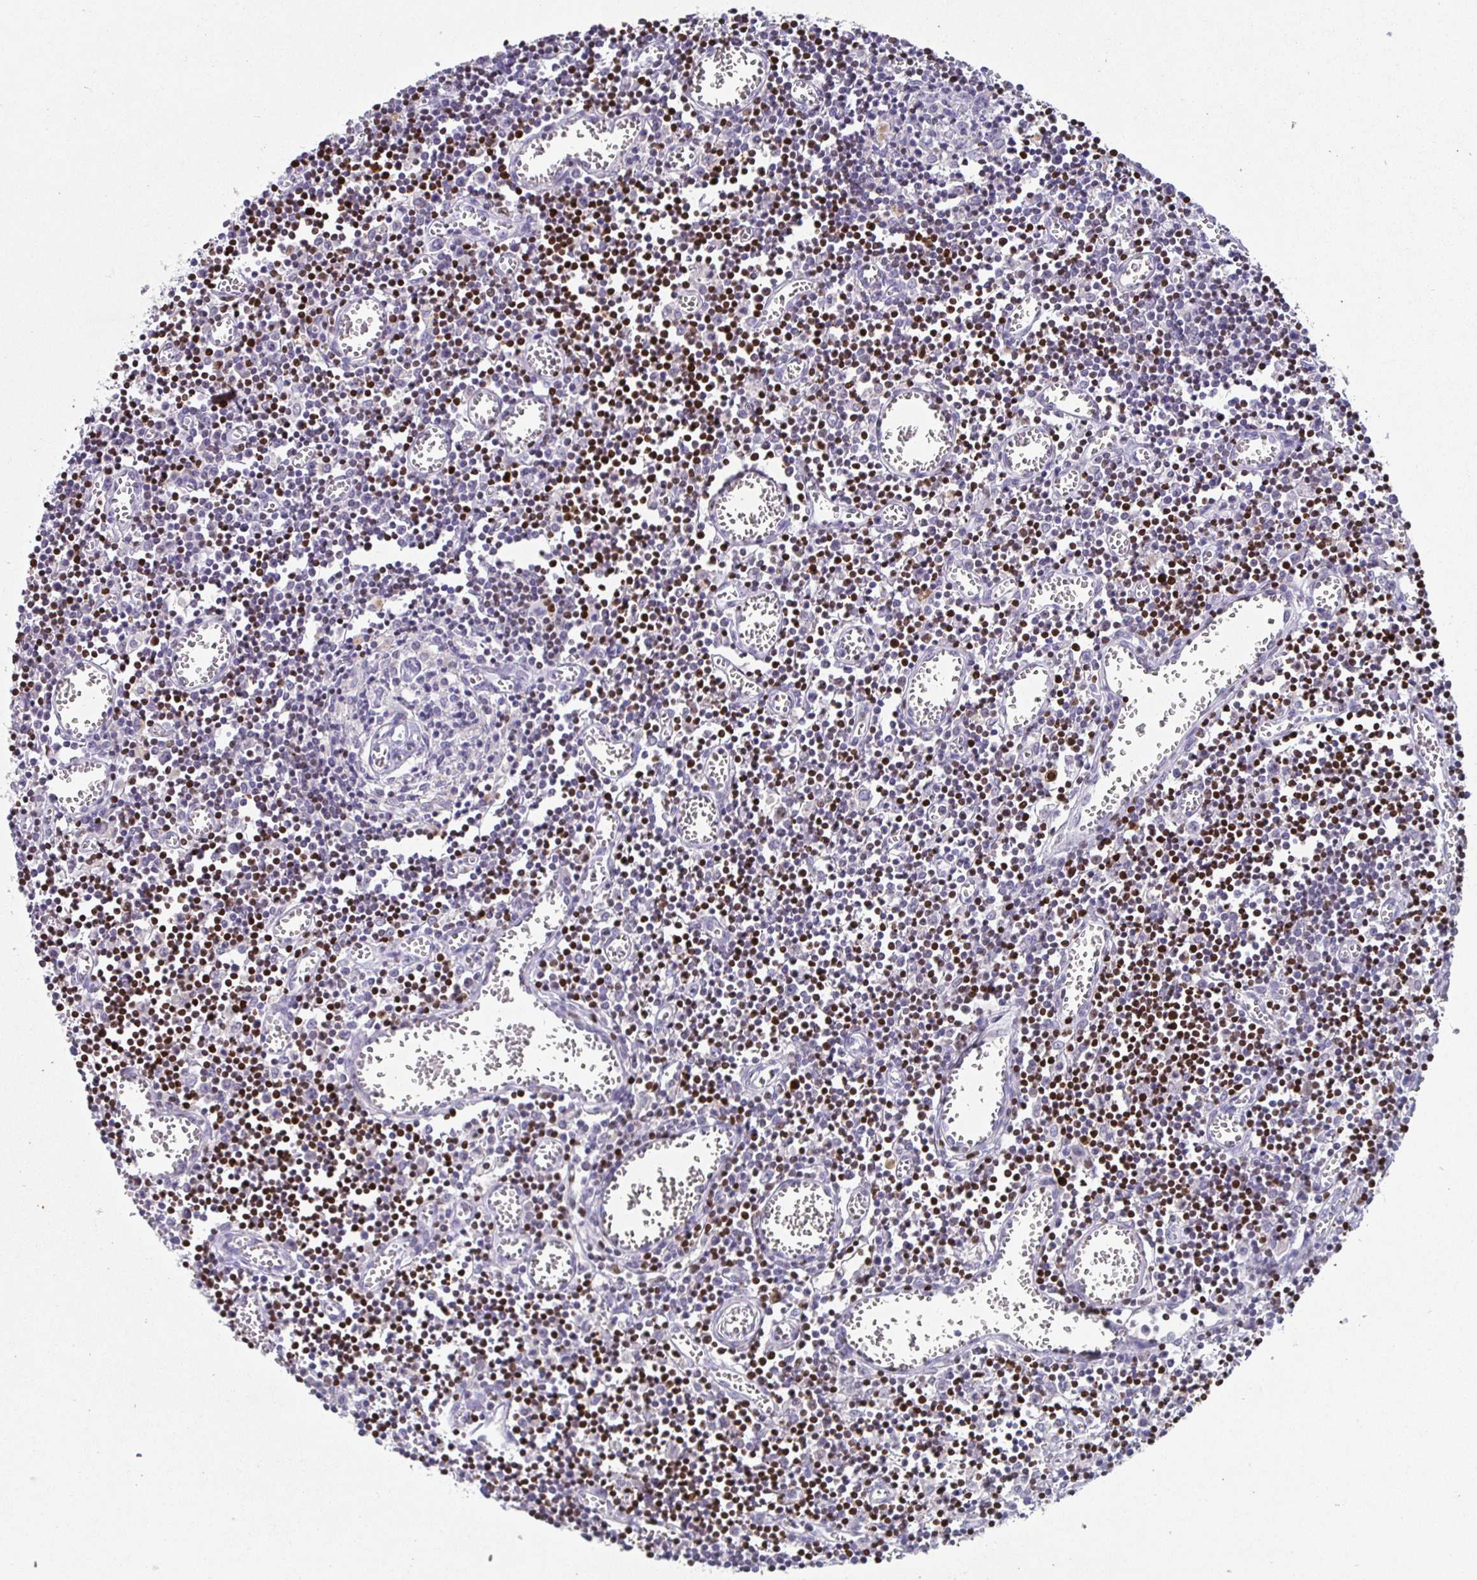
{"staining": {"intensity": "negative", "quantity": "none", "location": "none"}, "tissue": "lymph node", "cell_type": "Germinal center cells", "image_type": "normal", "snomed": [{"axis": "morphology", "description": "Normal tissue, NOS"}, {"axis": "topography", "description": "Lymph node"}], "caption": "Immunohistochemistry photomicrograph of benign lymph node: human lymph node stained with DAB (3,3'-diaminobenzidine) shows no significant protein expression in germinal center cells. Brightfield microscopy of IHC stained with DAB (3,3'-diaminobenzidine) (brown) and hematoxylin (blue), captured at high magnification.", "gene": "SATB1", "patient": {"sex": "male", "age": 66}}